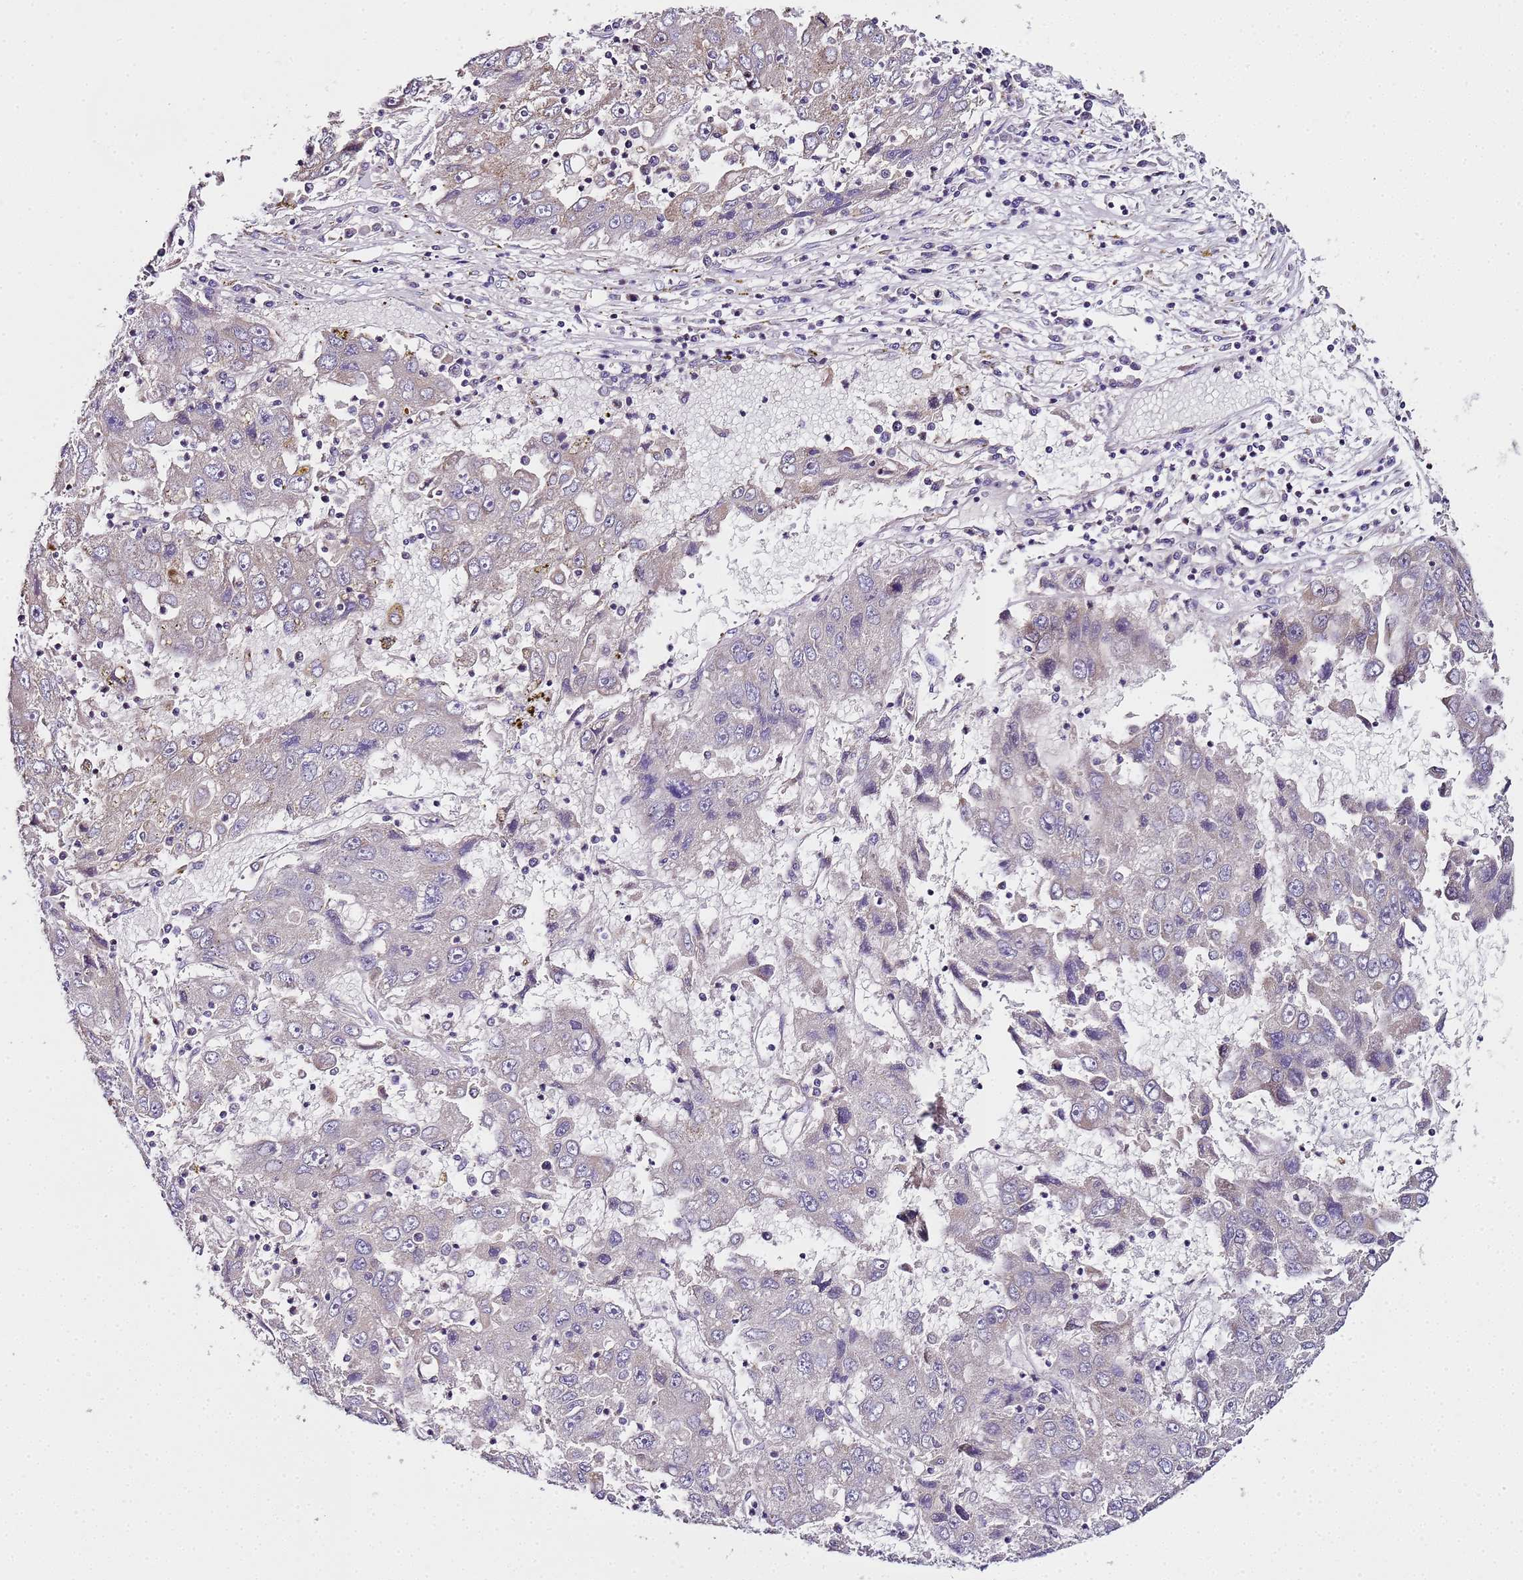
{"staining": {"intensity": "negative", "quantity": "none", "location": "none"}, "tissue": "liver cancer", "cell_type": "Tumor cells", "image_type": "cancer", "snomed": [{"axis": "morphology", "description": "Carcinoma, Hepatocellular, NOS"}, {"axis": "topography", "description": "Liver"}], "caption": "IHC of liver hepatocellular carcinoma shows no expression in tumor cells. (Stains: DAB (3,3'-diaminobenzidine) immunohistochemistry with hematoxylin counter stain, Microscopy: brightfield microscopy at high magnification).", "gene": "MRPL49", "patient": {"sex": "male", "age": 49}}